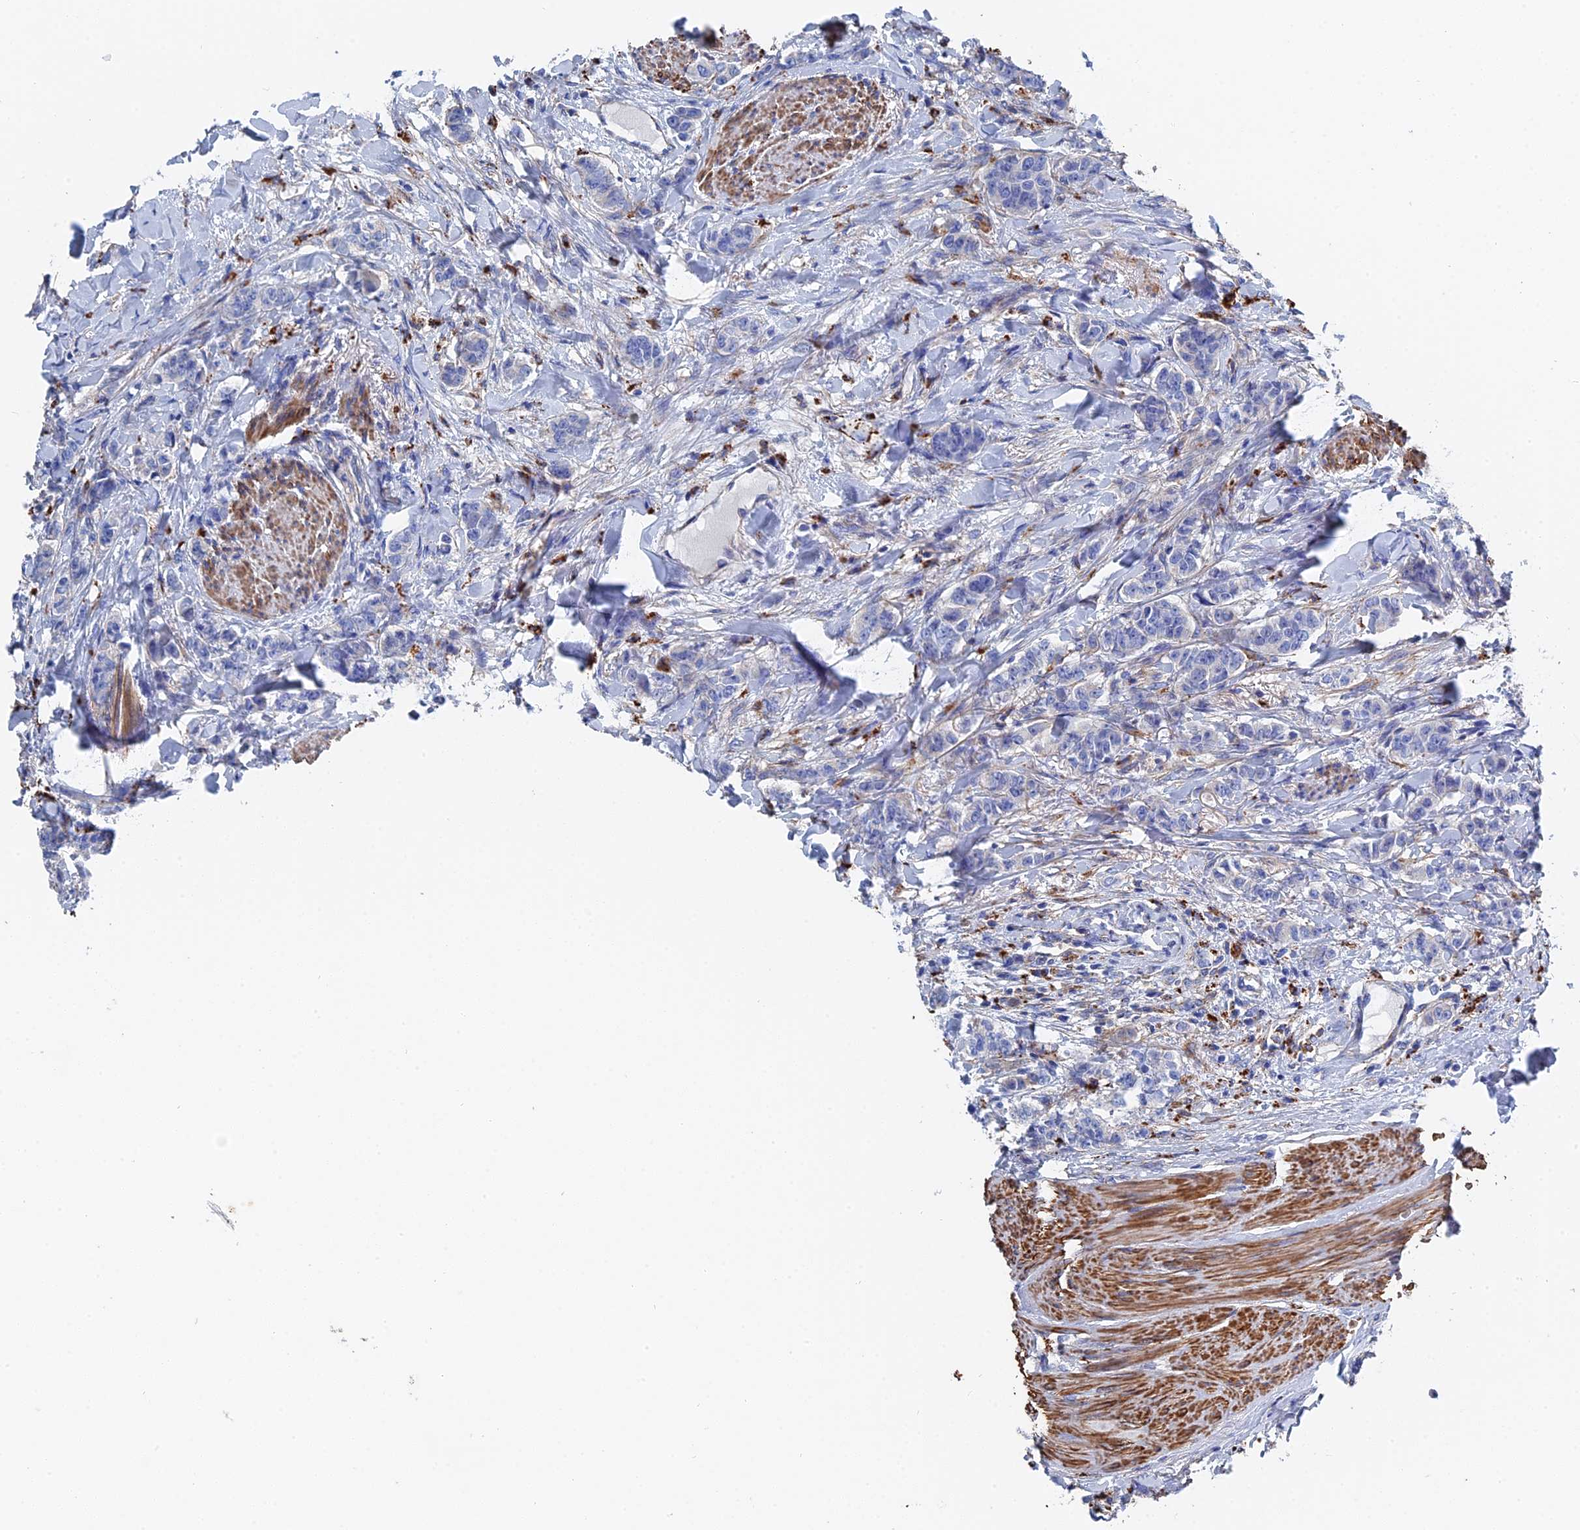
{"staining": {"intensity": "negative", "quantity": "none", "location": "none"}, "tissue": "breast cancer", "cell_type": "Tumor cells", "image_type": "cancer", "snomed": [{"axis": "morphology", "description": "Duct carcinoma"}, {"axis": "topography", "description": "Breast"}], "caption": "This is an IHC photomicrograph of human breast cancer. There is no positivity in tumor cells.", "gene": "STRA6", "patient": {"sex": "female", "age": 40}}